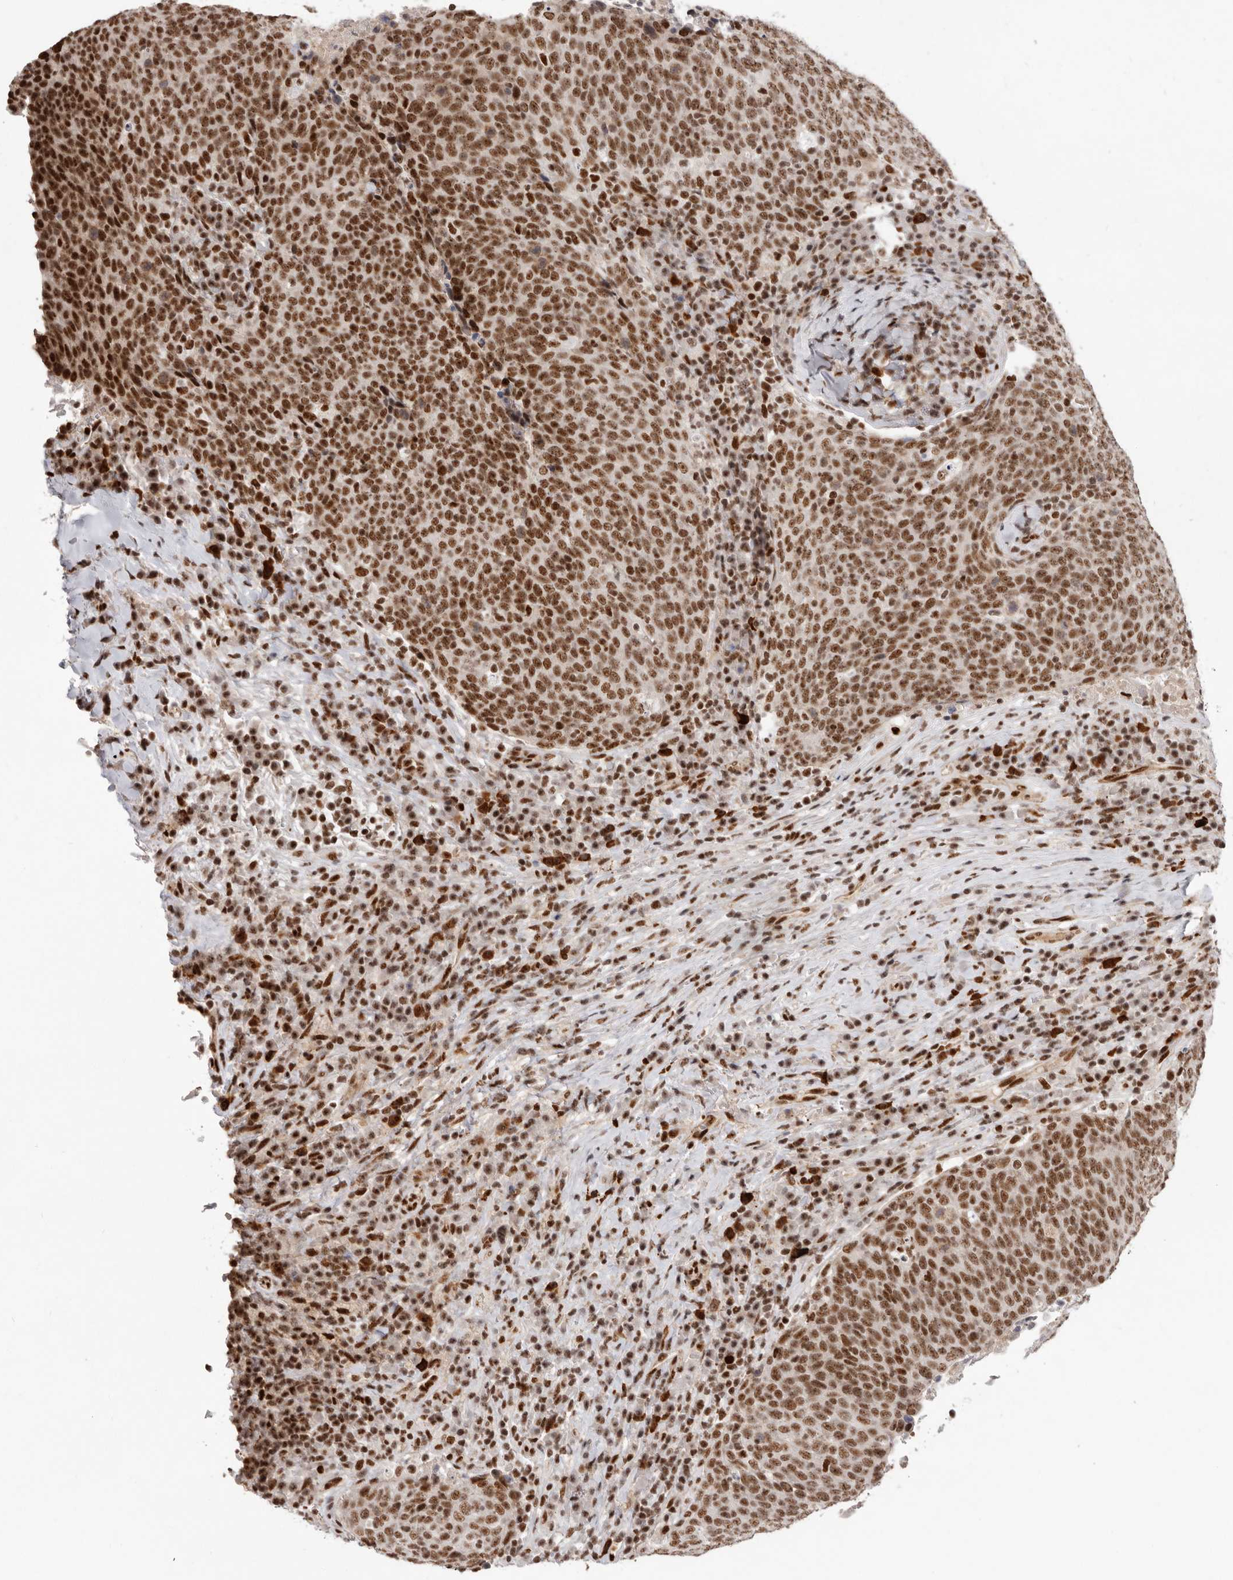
{"staining": {"intensity": "strong", "quantity": ">75%", "location": "nuclear"}, "tissue": "head and neck cancer", "cell_type": "Tumor cells", "image_type": "cancer", "snomed": [{"axis": "morphology", "description": "Squamous cell carcinoma, NOS"}, {"axis": "morphology", "description": "Squamous cell carcinoma, metastatic, NOS"}, {"axis": "topography", "description": "Lymph node"}, {"axis": "topography", "description": "Head-Neck"}], "caption": "This image displays IHC staining of human head and neck cancer, with high strong nuclear expression in approximately >75% of tumor cells.", "gene": "CHTOP", "patient": {"sex": "male", "age": 62}}